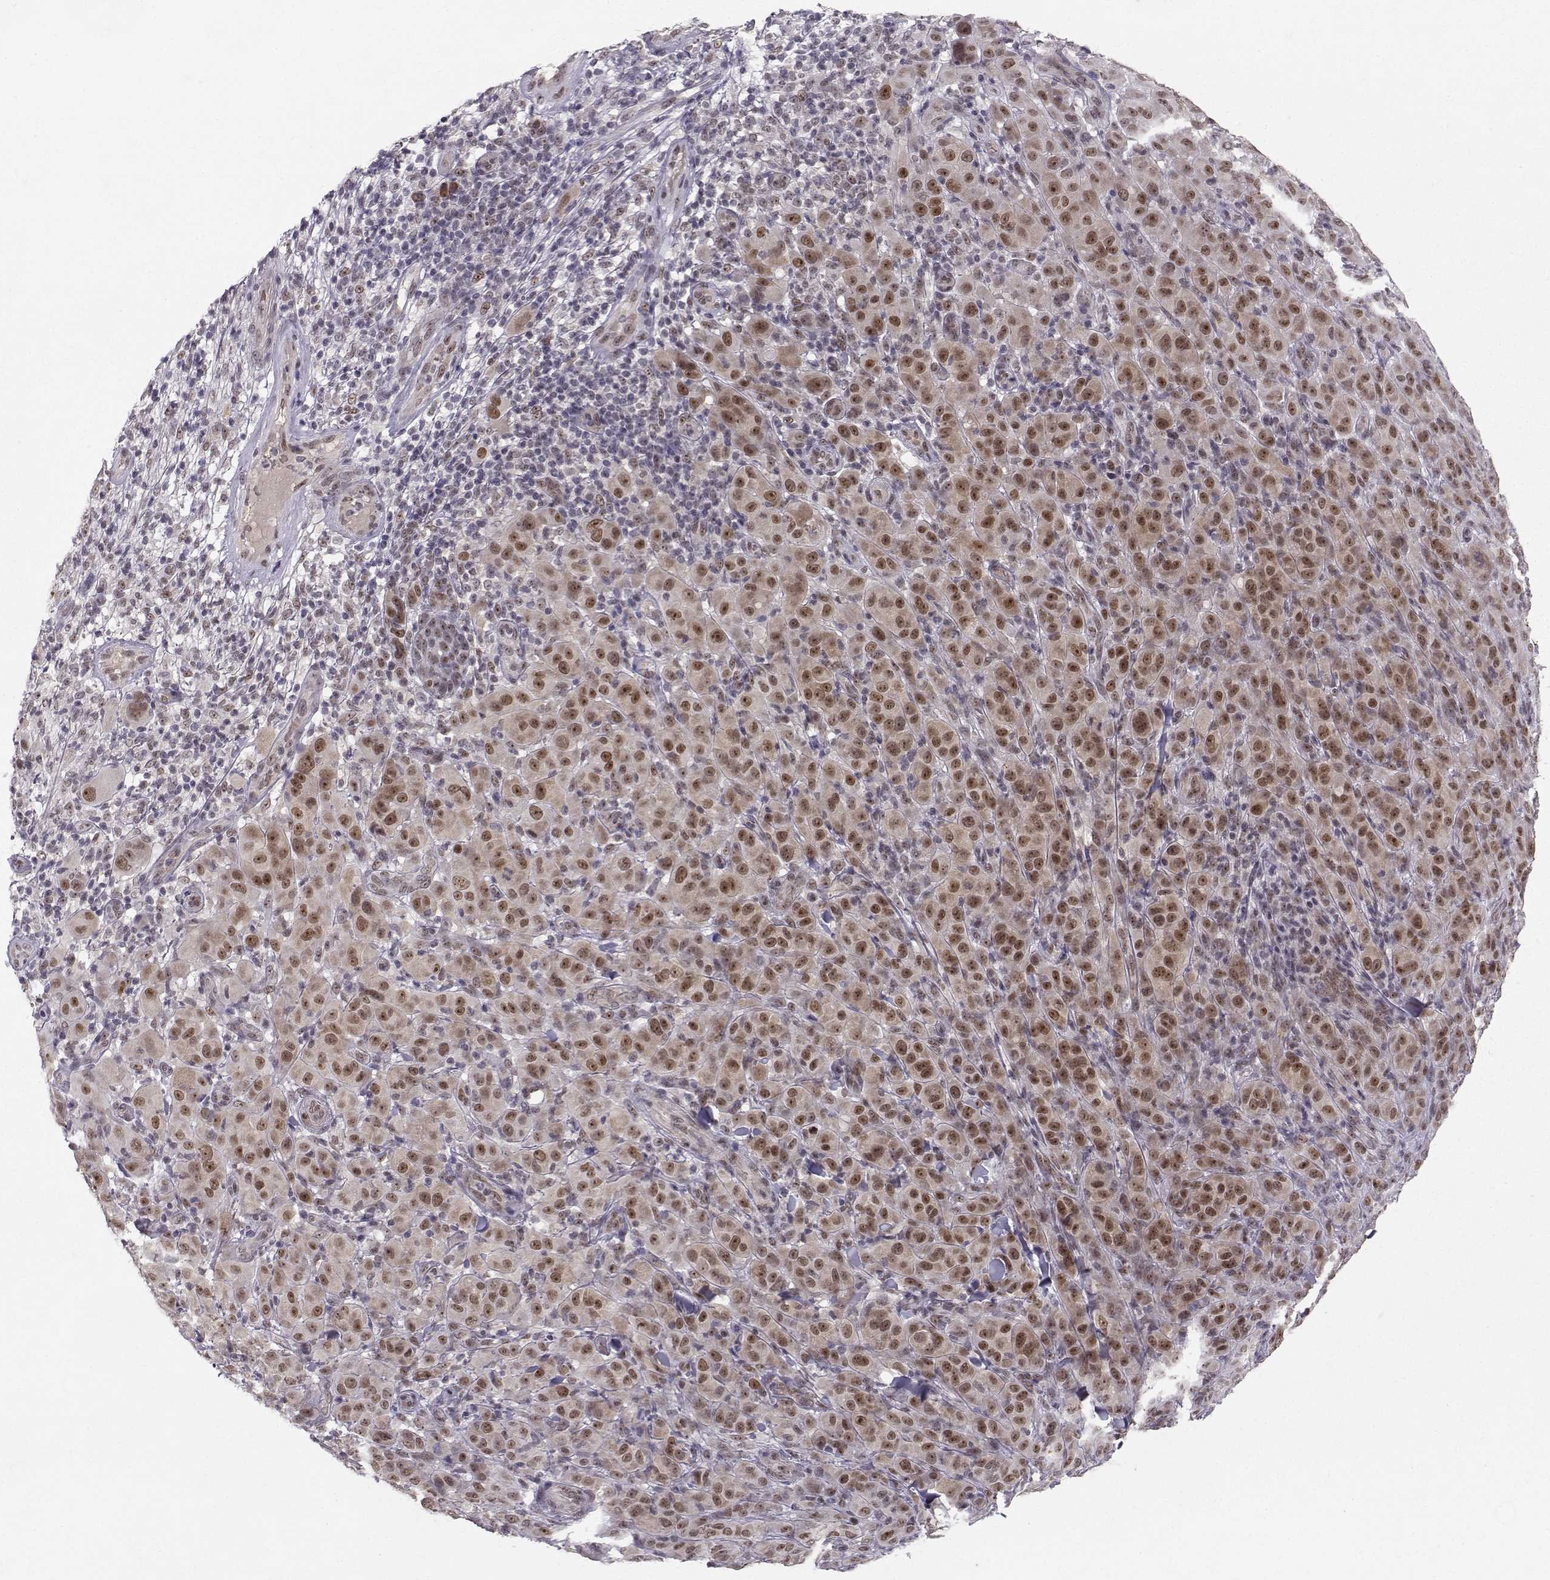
{"staining": {"intensity": "strong", "quantity": "25%-75%", "location": "cytoplasmic/membranous,nuclear"}, "tissue": "melanoma", "cell_type": "Tumor cells", "image_type": "cancer", "snomed": [{"axis": "morphology", "description": "Malignant melanoma, NOS"}, {"axis": "topography", "description": "Skin"}], "caption": "Human melanoma stained for a protein (brown) exhibits strong cytoplasmic/membranous and nuclear positive positivity in about 25%-75% of tumor cells.", "gene": "RPP38", "patient": {"sex": "female", "age": 87}}